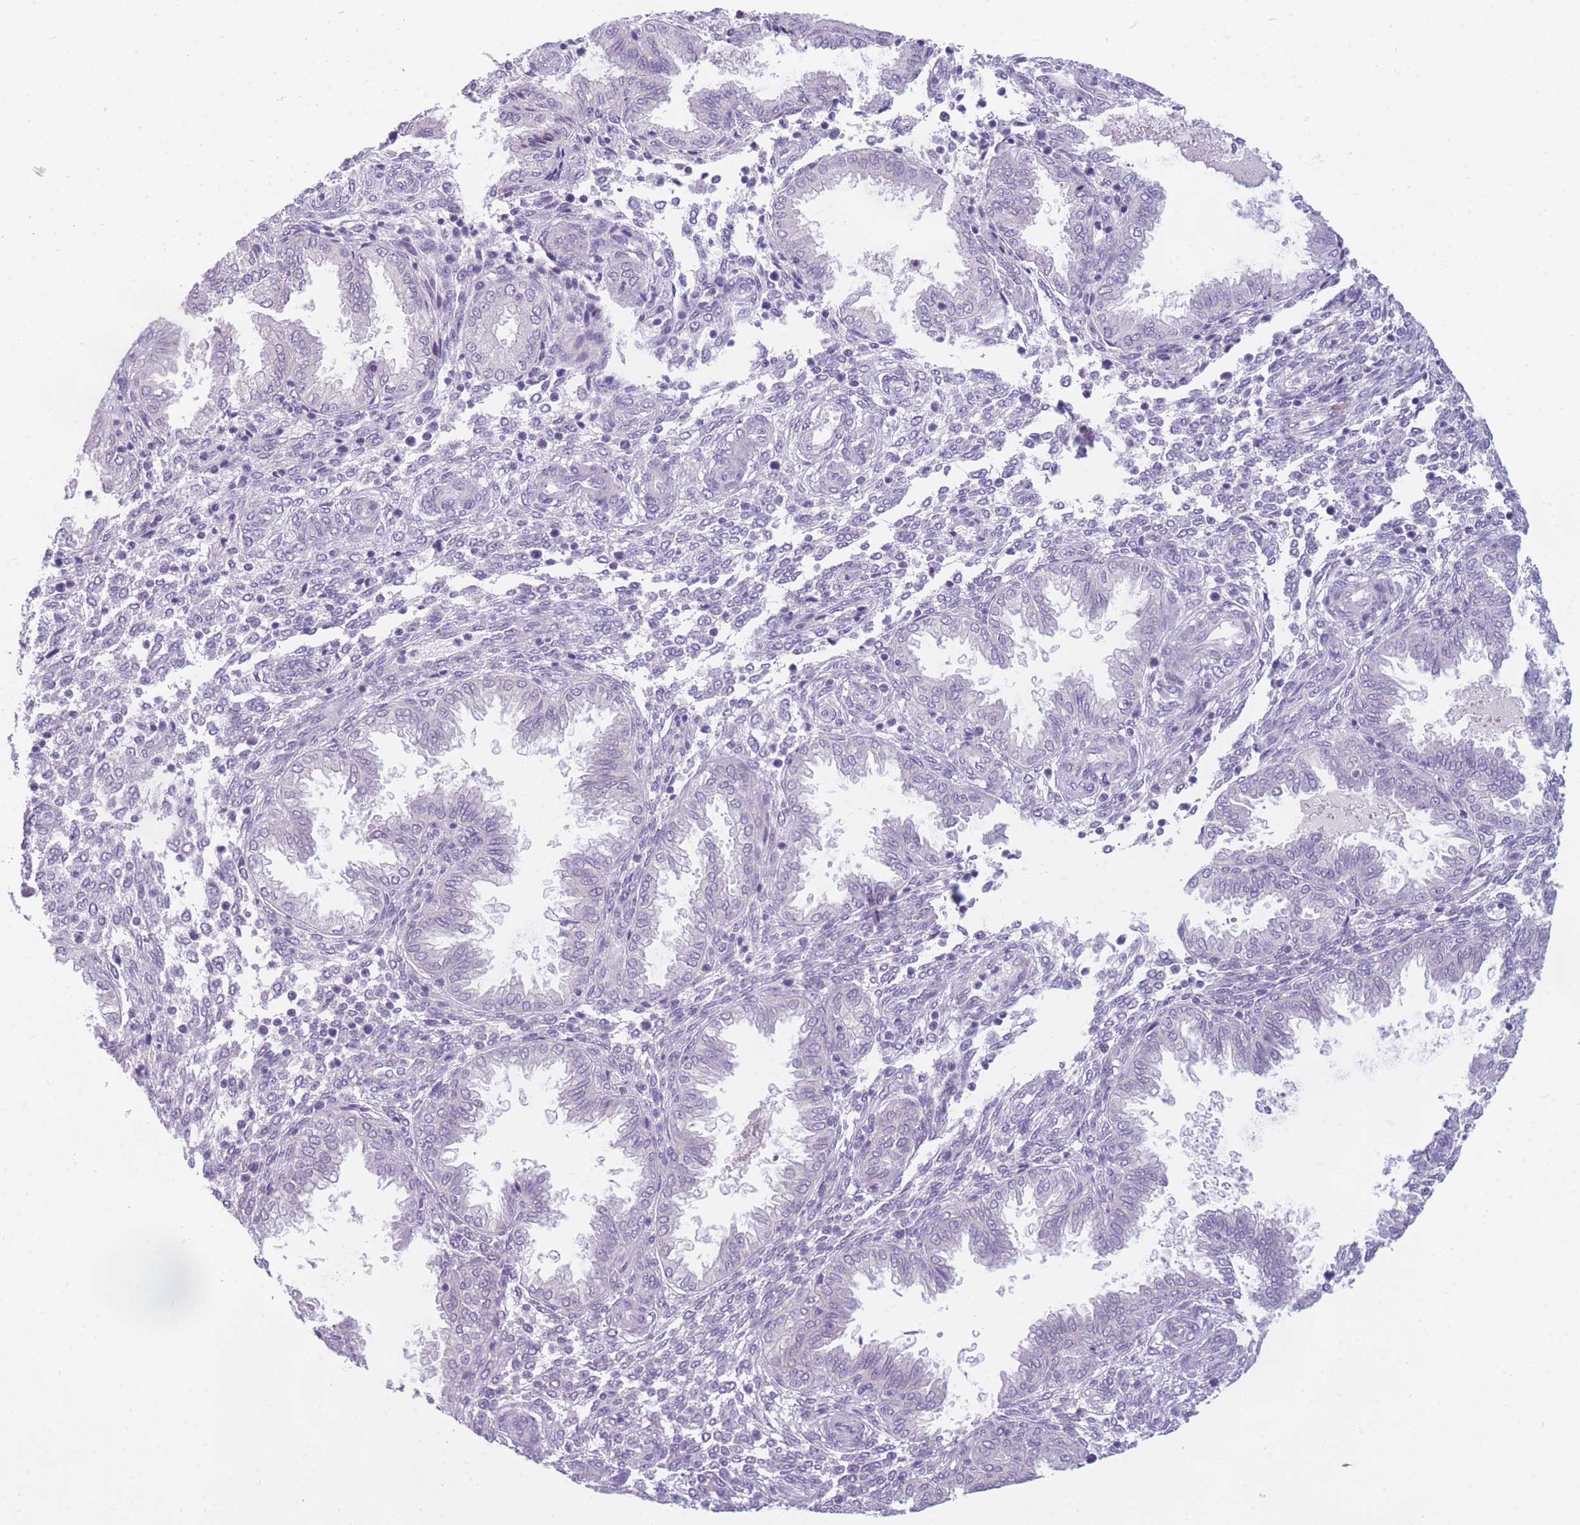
{"staining": {"intensity": "negative", "quantity": "none", "location": "none"}, "tissue": "endometrium", "cell_type": "Cells in endometrial stroma", "image_type": "normal", "snomed": [{"axis": "morphology", "description": "Normal tissue, NOS"}, {"axis": "topography", "description": "Endometrium"}], "caption": "Cells in endometrial stroma are negative for brown protein staining in normal endometrium. Brightfield microscopy of immunohistochemistry stained with DAB (brown) and hematoxylin (blue), captured at high magnification.", "gene": "DDX49", "patient": {"sex": "female", "age": 33}}